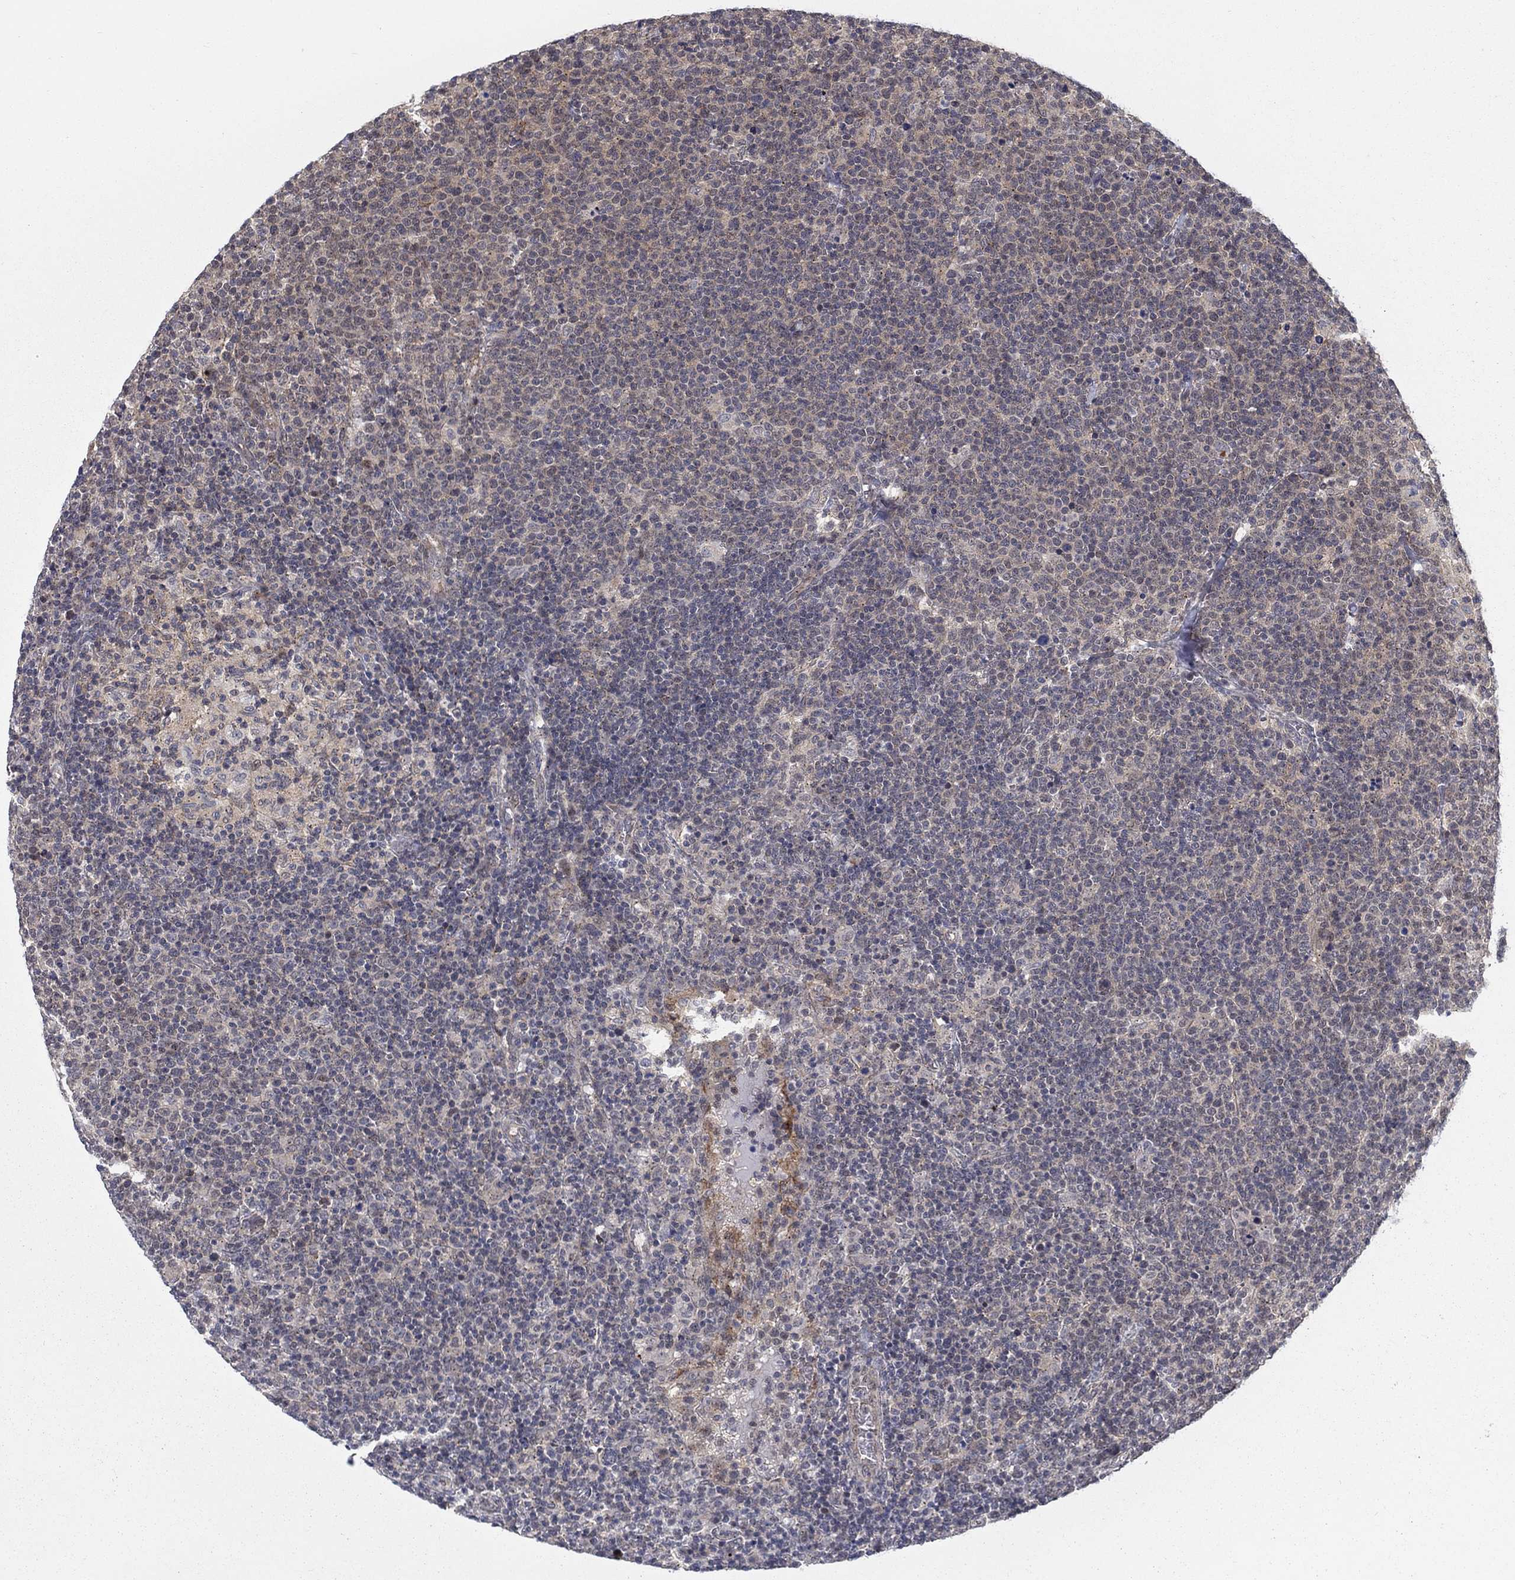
{"staining": {"intensity": "weak", "quantity": "25%-75%", "location": "cytoplasmic/membranous"}, "tissue": "lymphoma", "cell_type": "Tumor cells", "image_type": "cancer", "snomed": [{"axis": "morphology", "description": "Malignant lymphoma, non-Hodgkin's type, High grade"}, {"axis": "topography", "description": "Lymph node"}], "caption": "Malignant lymphoma, non-Hodgkin's type (high-grade) tissue displays weak cytoplasmic/membranous expression in approximately 25%-75% of tumor cells", "gene": "SH3RF1", "patient": {"sex": "male", "age": 61}}